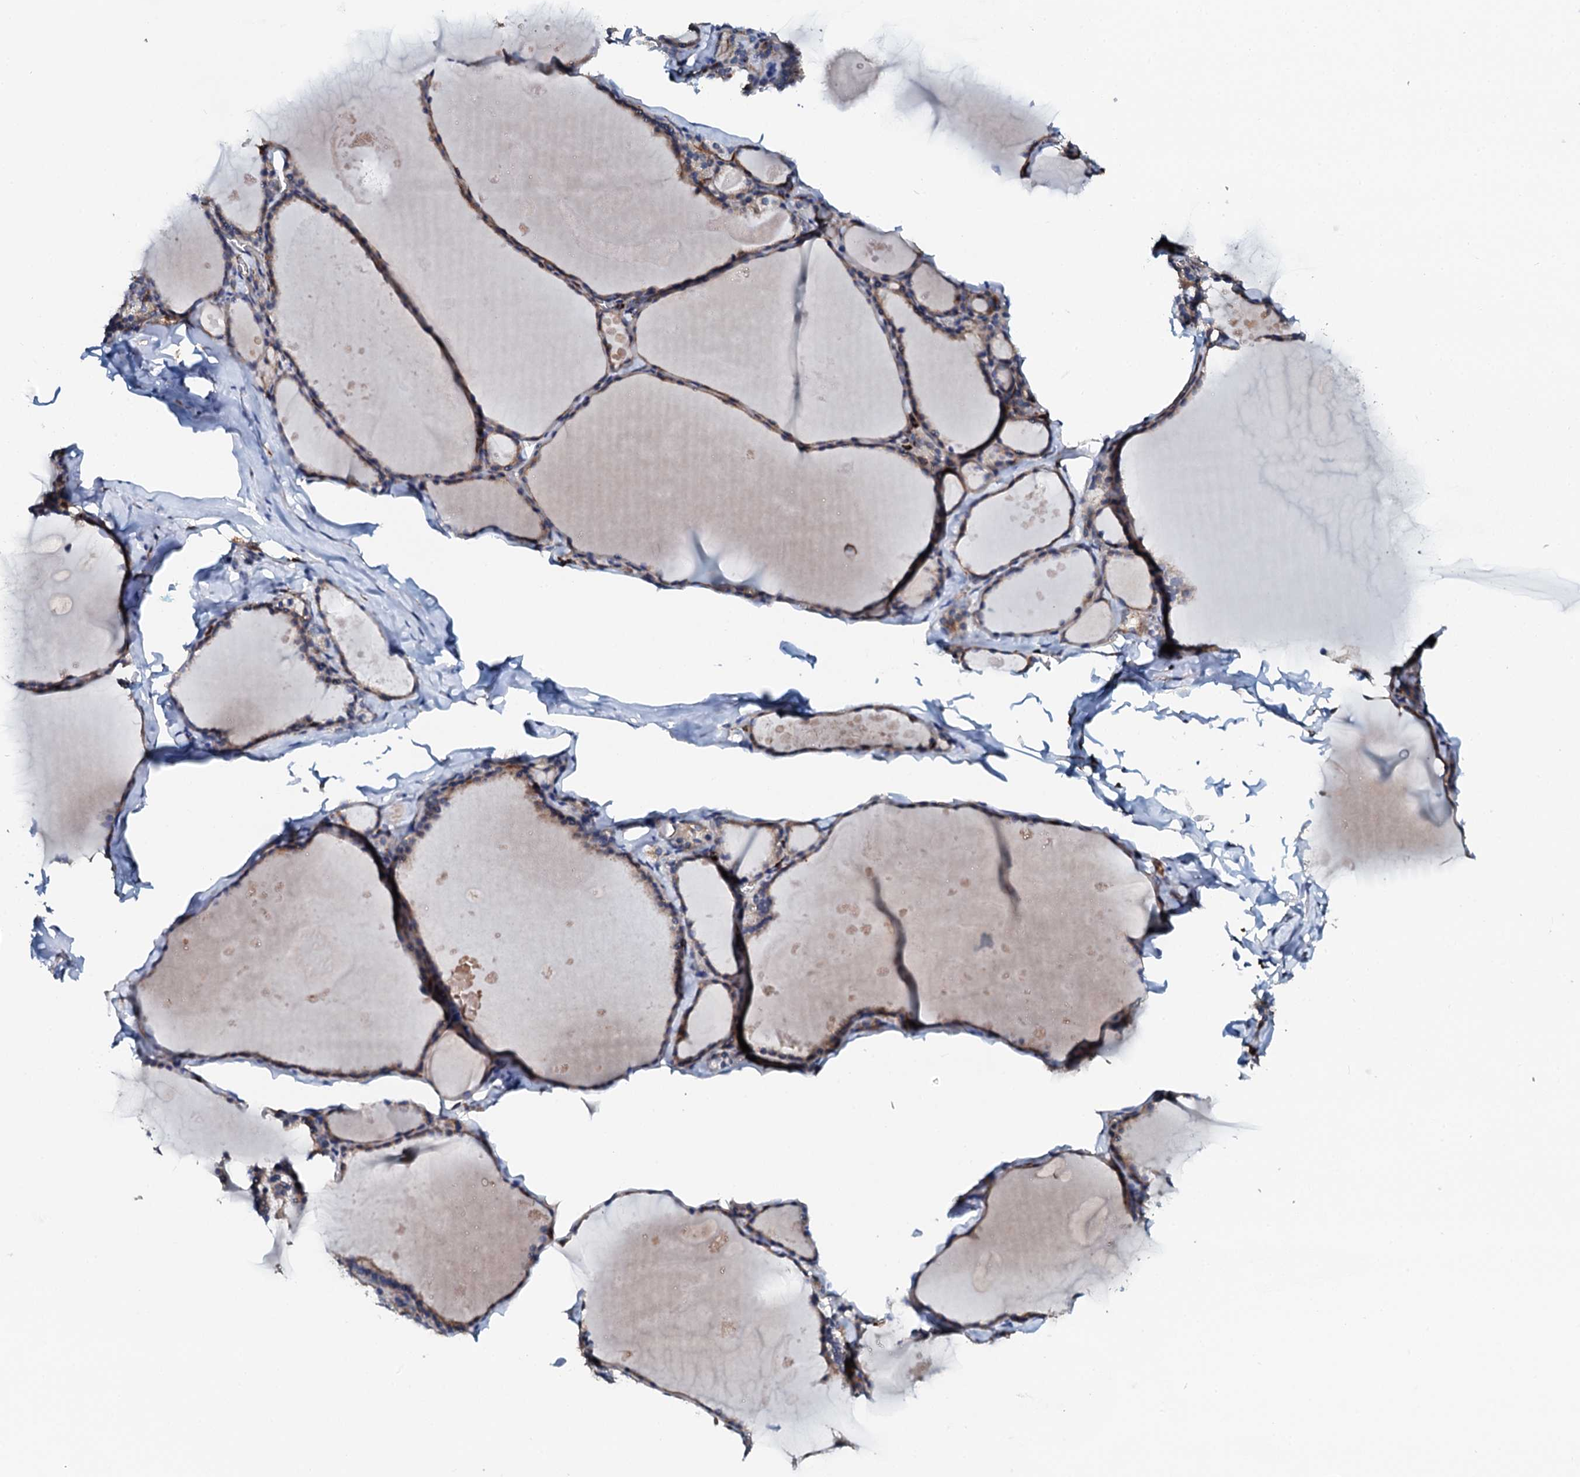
{"staining": {"intensity": "moderate", "quantity": "25%-75%", "location": "cytoplasmic/membranous"}, "tissue": "thyroid gland", "cell_type": "Glandular cells", "image_type": "normal", "snomed": [{"axis": "morphology", "description": "Normal tissue, NOS"}, {"axis": "topography", "description": "Thyroid gland"}], "caption": "Protein analysis of benign thyroid gland demonstrates moderate cytoplasmic/membranous staining in about 25%-75% of glandular cells.", "gene": "VAMP8", "patient": {"sex": "male", "age": 56}}